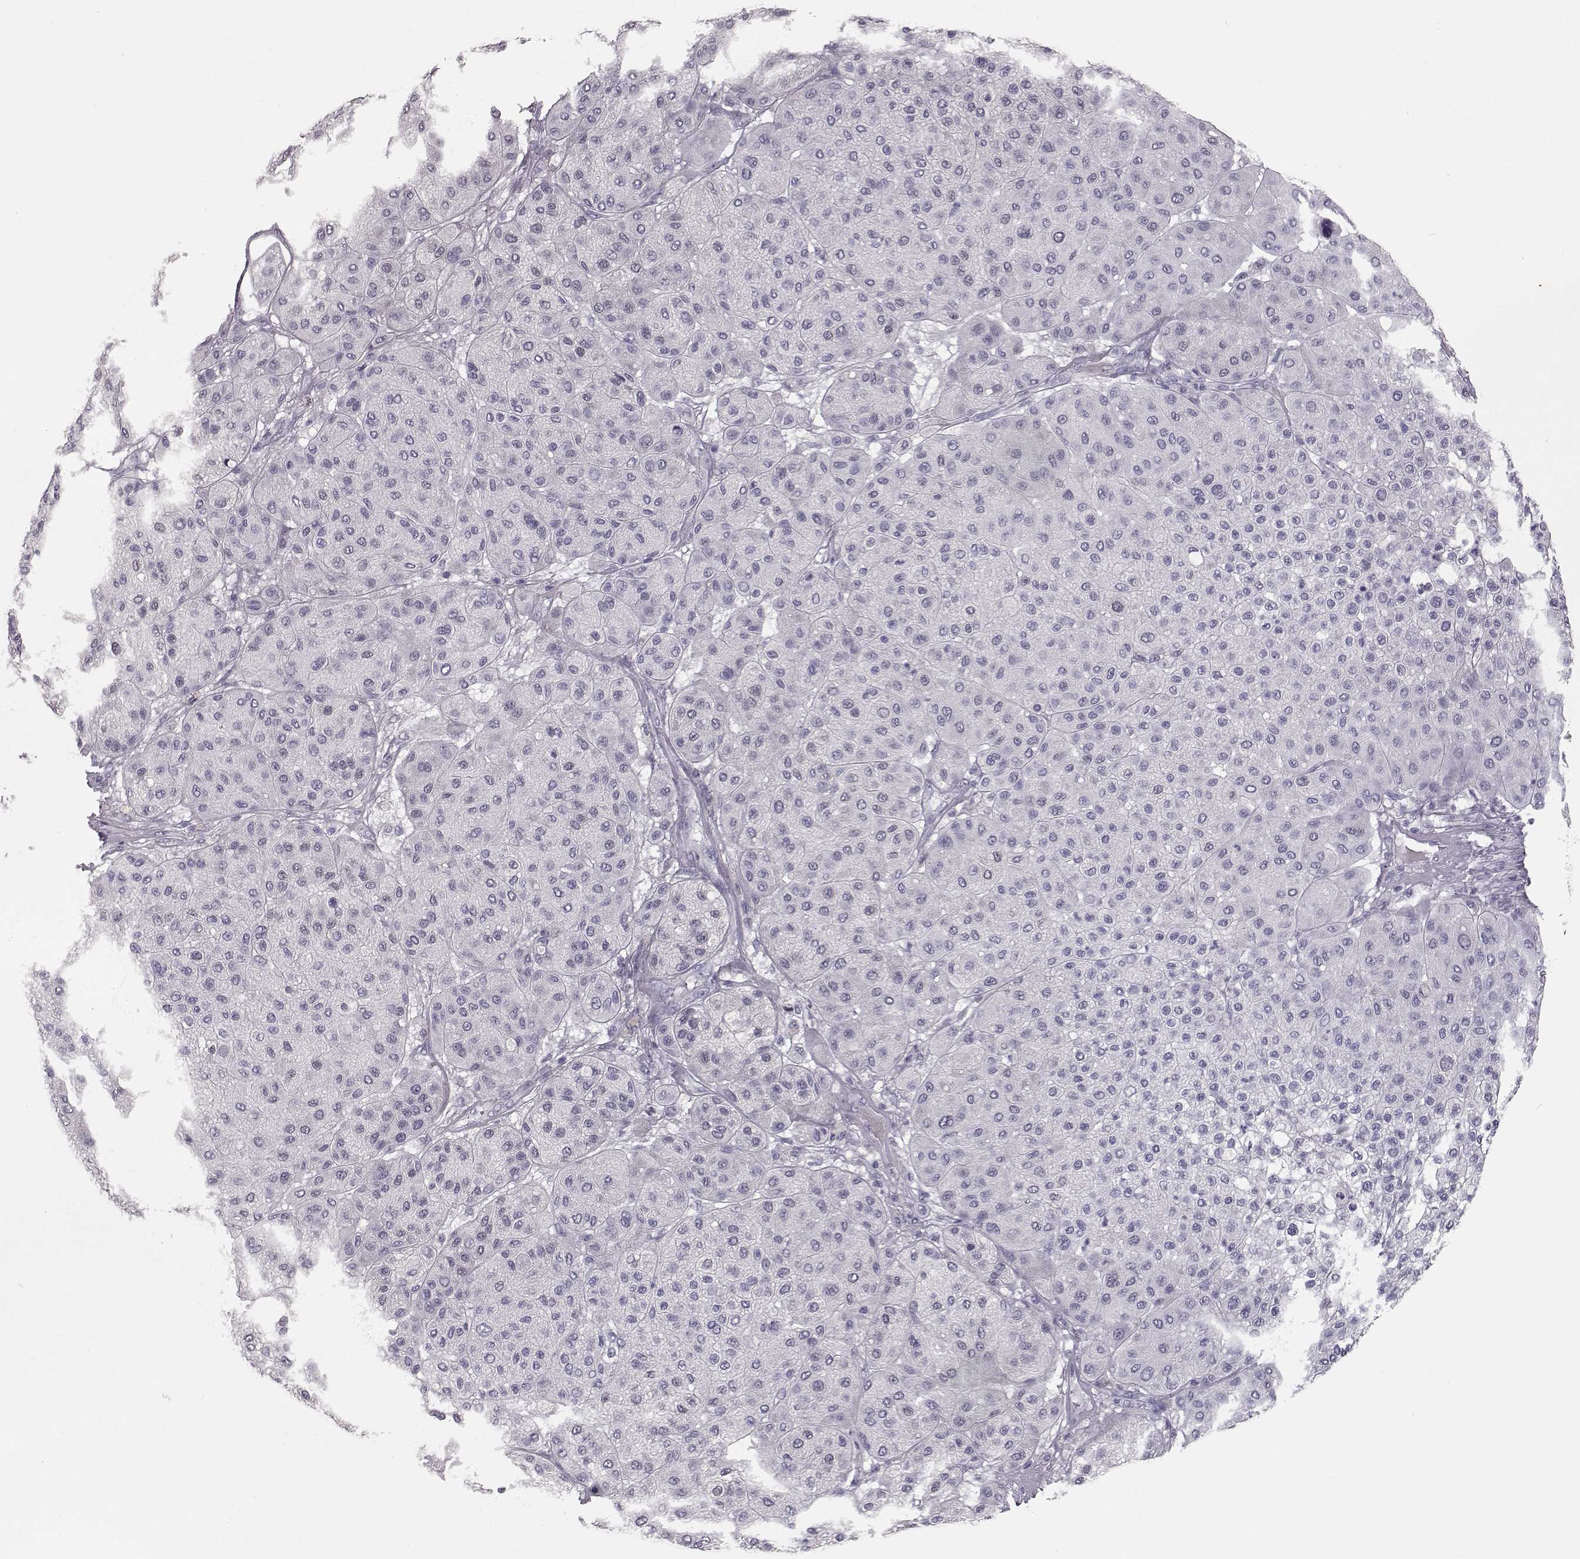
{"staining": {"intensity": "negative", "quantity": "none", "location": "none"}, "tissue": "melanoma", "cell_type": "Tumor cells", "image_type": "cancer", "snomed": [{"axis": "morphology", "description": "Malignant melanoma, Metastatic site"}, {"axis": "topography", "description": "Smooth muscle"}], "caption": "Immunohistochemistry (IHC) of human melanoma reveals no staining in tumor cells. (DAB (3,3'-diaminobenzidine) immunohistochemistry (IHC) with hematoxylin counter stain).", "gene": "CCL19", "patient": {"sex": "male", "age": 41}}